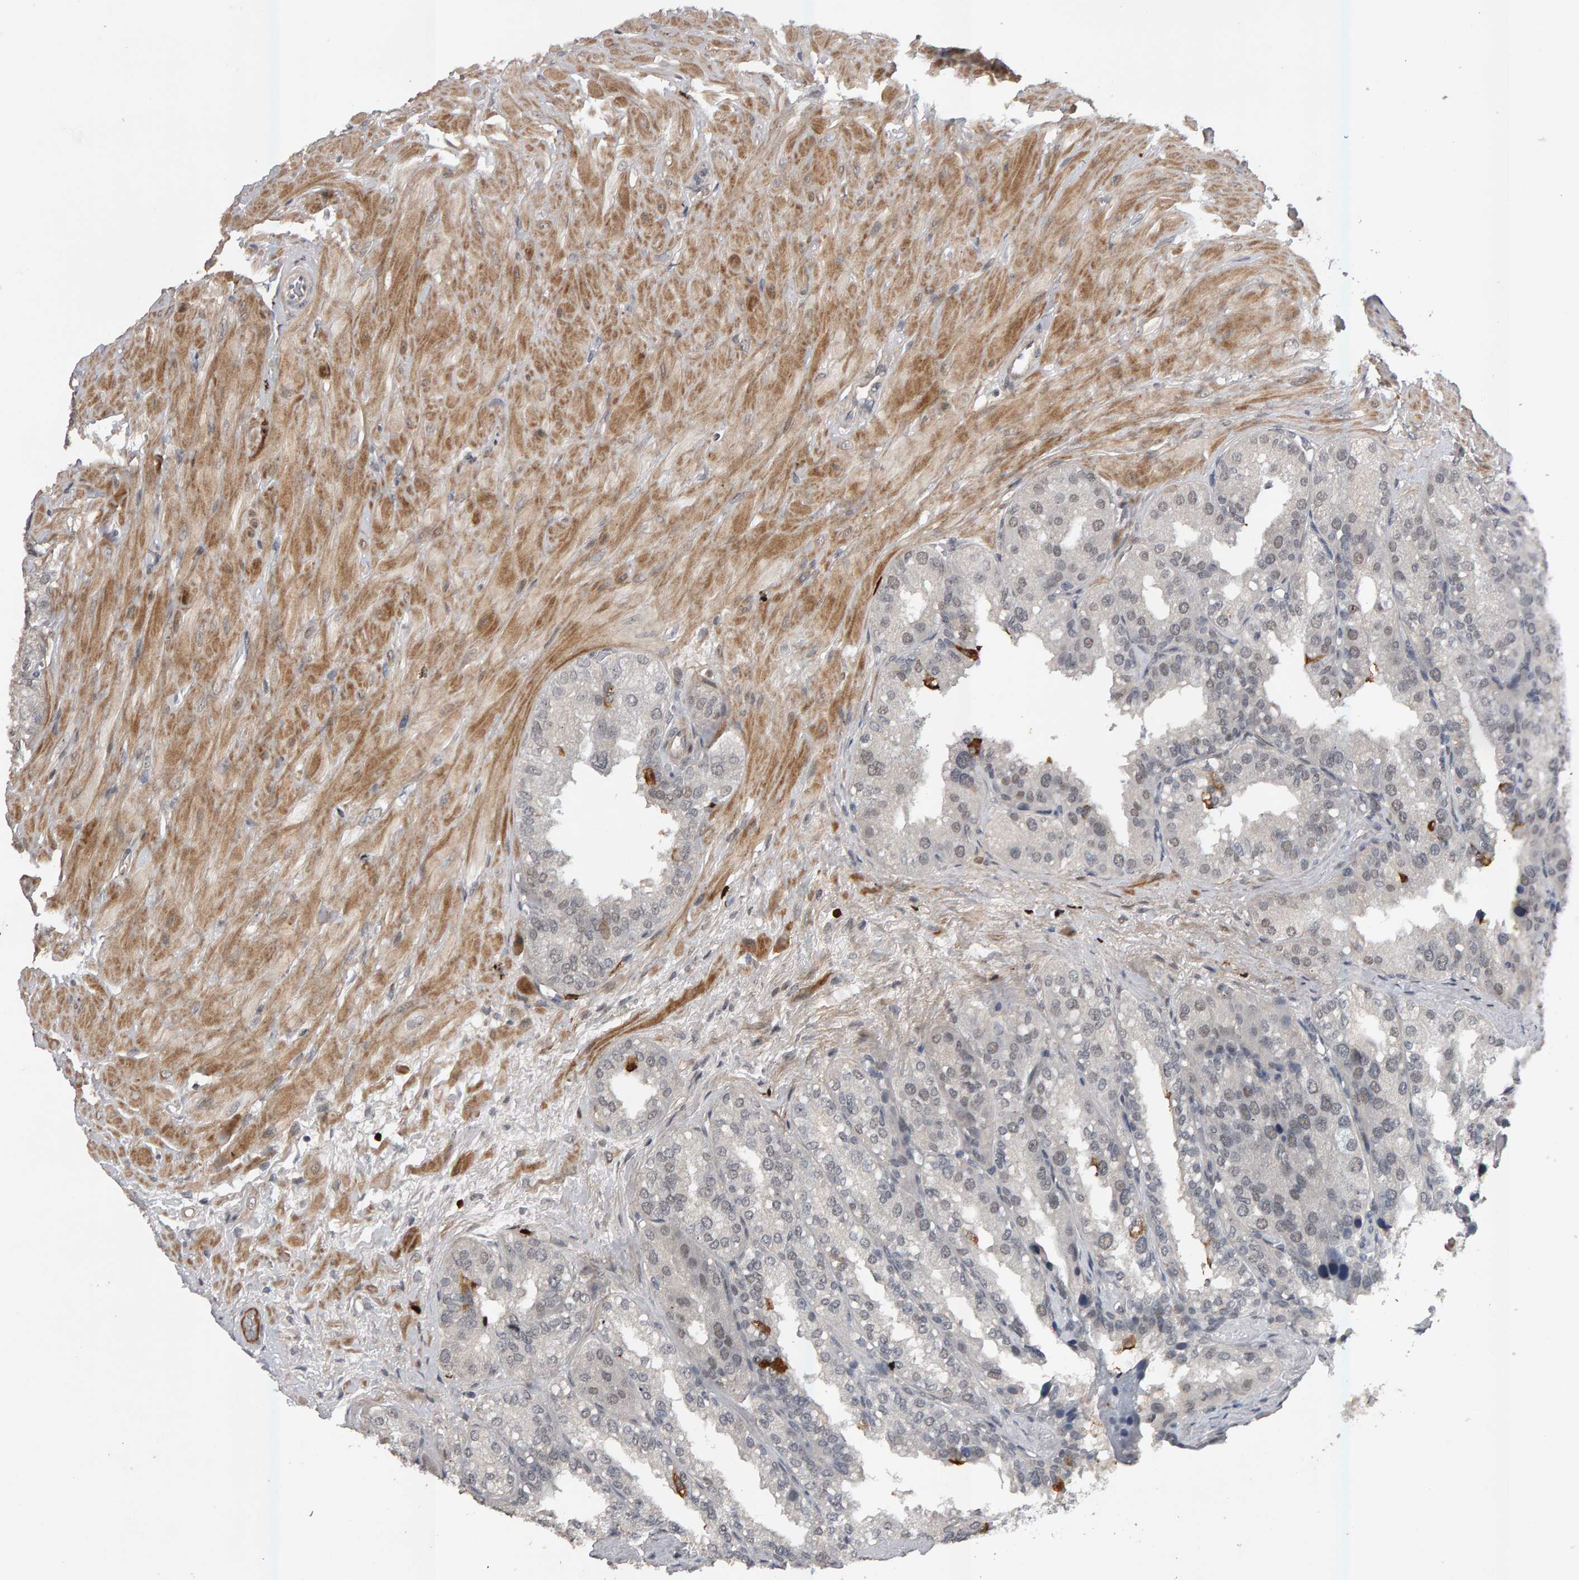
{"staining": {"intensity": "weak", "quantity": "<25%", "location": "nuclear"}, "tissue": "seminal vesicle", "cell_type": "Glandular cells", "image_type": "normal", "snomed": [{"axis": "morphology", "description": "Normal tissue, NOS"}, {"axis": "topography", "description": "Prostate"}, {"axis": "topography", "description": "Seminal veicle"}], "caption": "The immunohistochemistry histopathology image has no significant positivity in glandular cells of seminal vesicle.", "gene": "IPO8", "patient": {"sex": "male", "age": 51}}